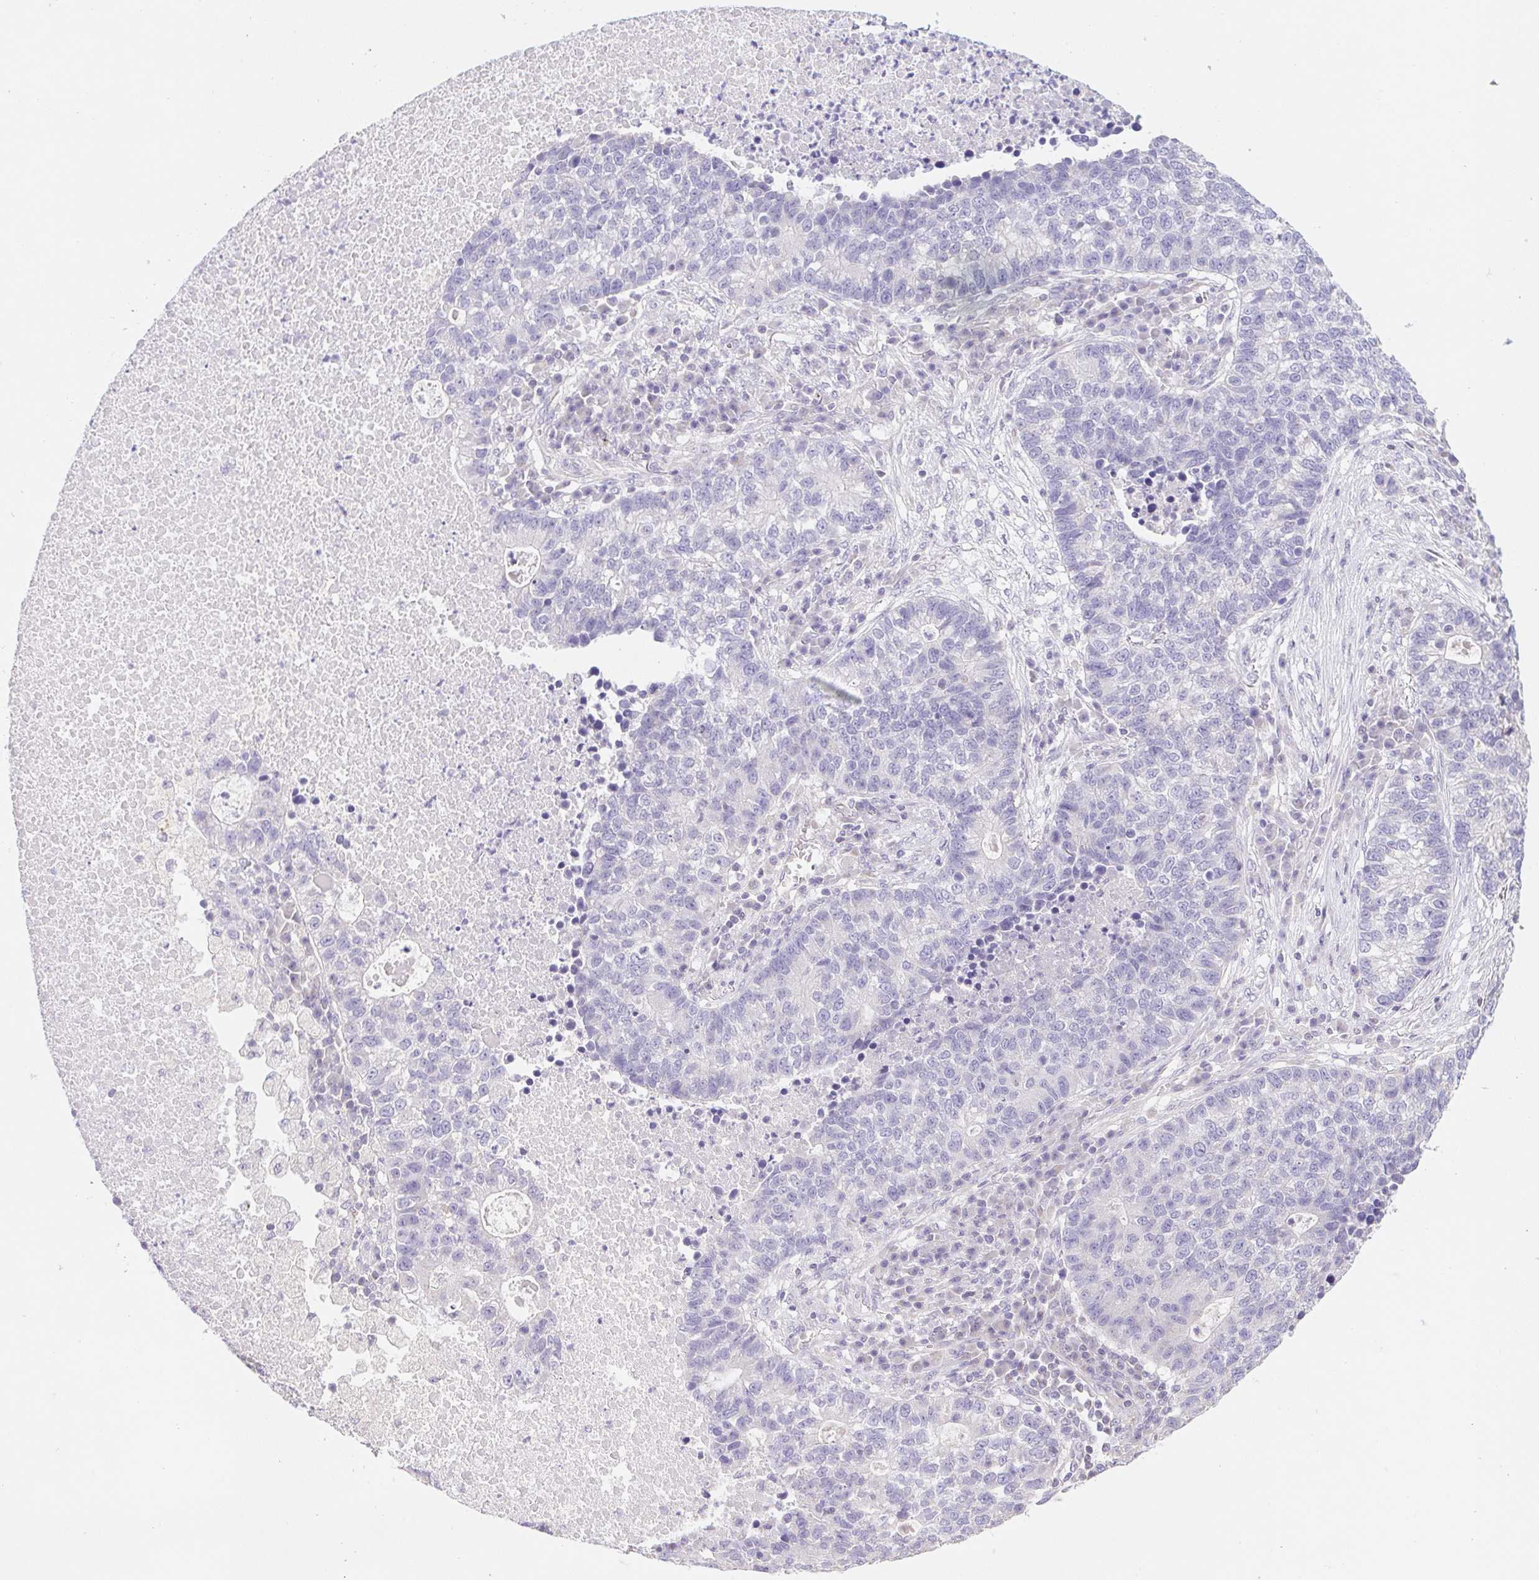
{"staining": {"intensity": "negative", "quantity": "none", "location": "none"}, "tissue": "lung cancer", "cell_type": "Tumor cells", "image_type": "cancer", "snomed": [{"axis": "morphology", "description": "Adenocarcinoma, NOS"}, {"axis": "topography", "description": "Lung"}], "caption": "The image reveals no significant staining in tumor cells of lung adenocarcinoma. (DAB immunohistochemistry visualized using brightfield microscopy, high magnification).", "gene": "FKBP6", "patient": {"sex": "male", "age": 57}}